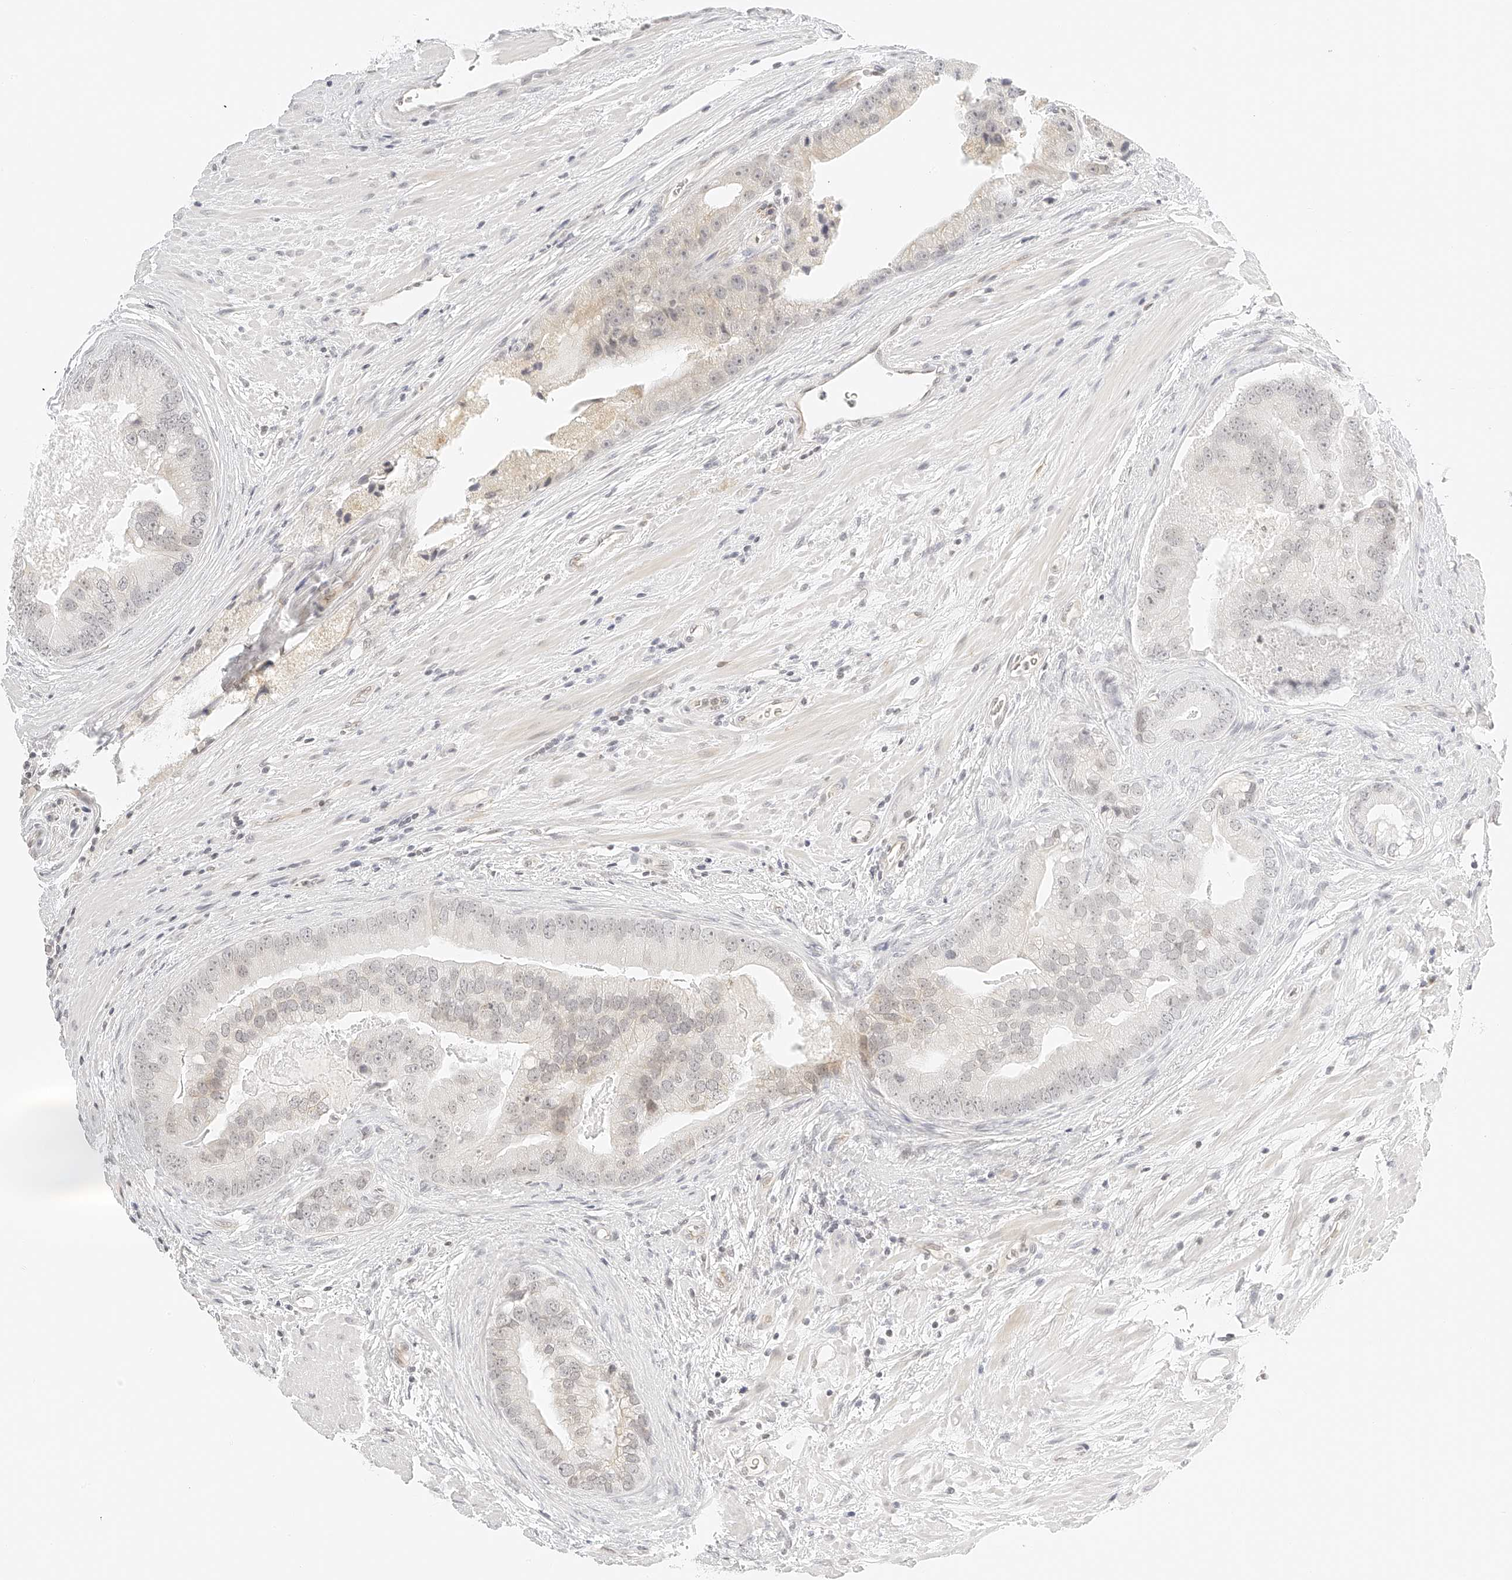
{"staining": {"intensity": "negative", "quantity": "none", "location": "none"}, "tissue": "prostate cancer", "cell_type": "Tumor cells", "image_type": "cancer", "snomed": [{"axis": "morphology", "description": "Adenocarcinoma, High grade"}, {"axis": "topography", "description": "Prostate"}], "caption": "Immunohistochemistry (IHC) of prostate cancer (adenocarcinoma (high-grade)) displays no staining in tumor cells.", "gene": "ZFP69", "patient": {"sex": "male", "age": 70}}